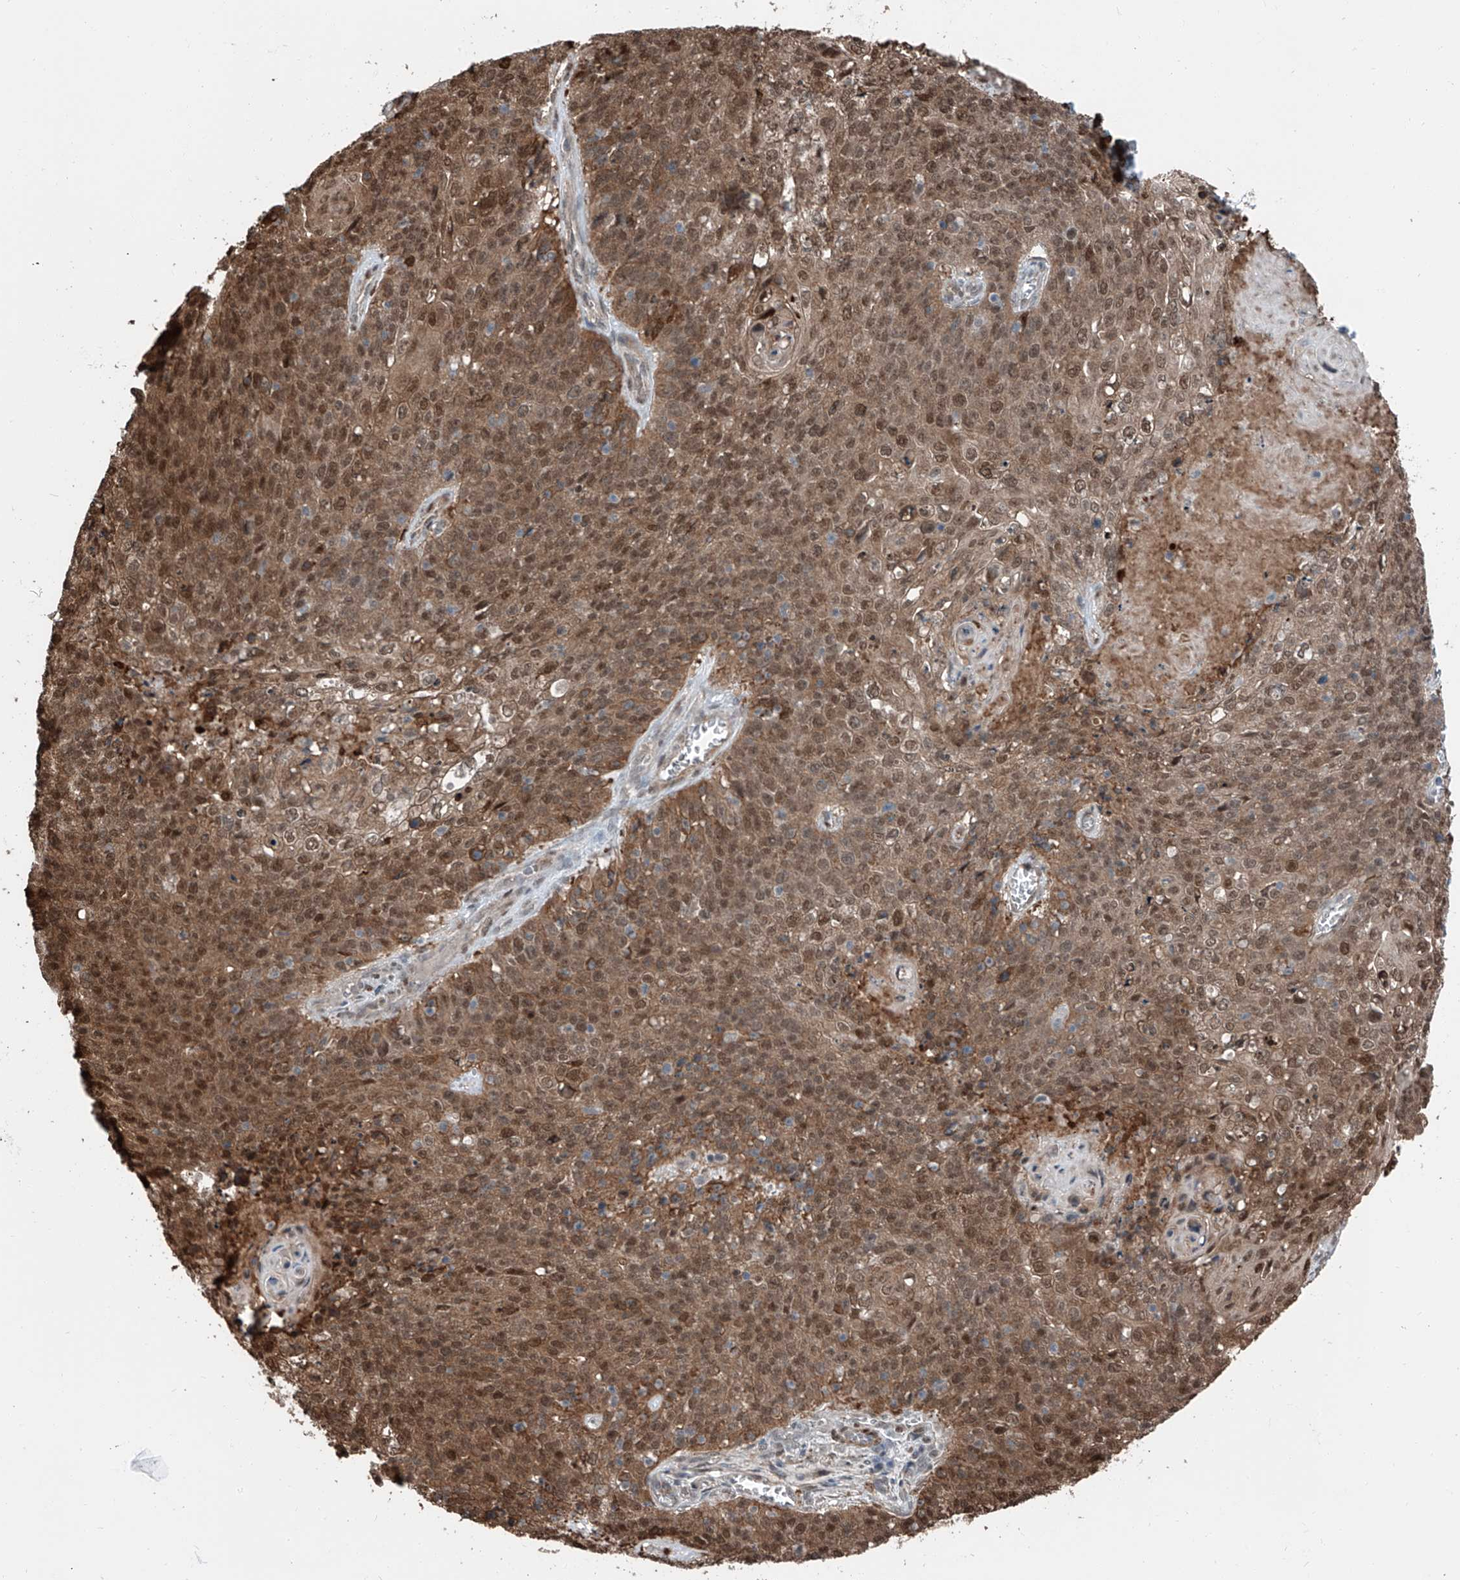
{"staining": {"intensity": "strong", "quantity": ">75%", "location": "cytoplasmic/membranous,nuclear"}, "tissue": "cervical cancer", "cell_type": "Tumor cells", "image_type": "cancer", "snomed": [{"axis": "morphology", "description": "Squamous cell carcinoma, NOS"}, {"axis": "topography", "description": "Cervix"}], "caption": "DAB (3,3'-diaminobenzidine) immunohistochemical staining of cervical cancer shows strong cytoplasmic/membranous and nuclear protein positivity in about >75% of tumor cells.", "gene": "HSPA6", "patient": {"sex": "female", "age": 39}}